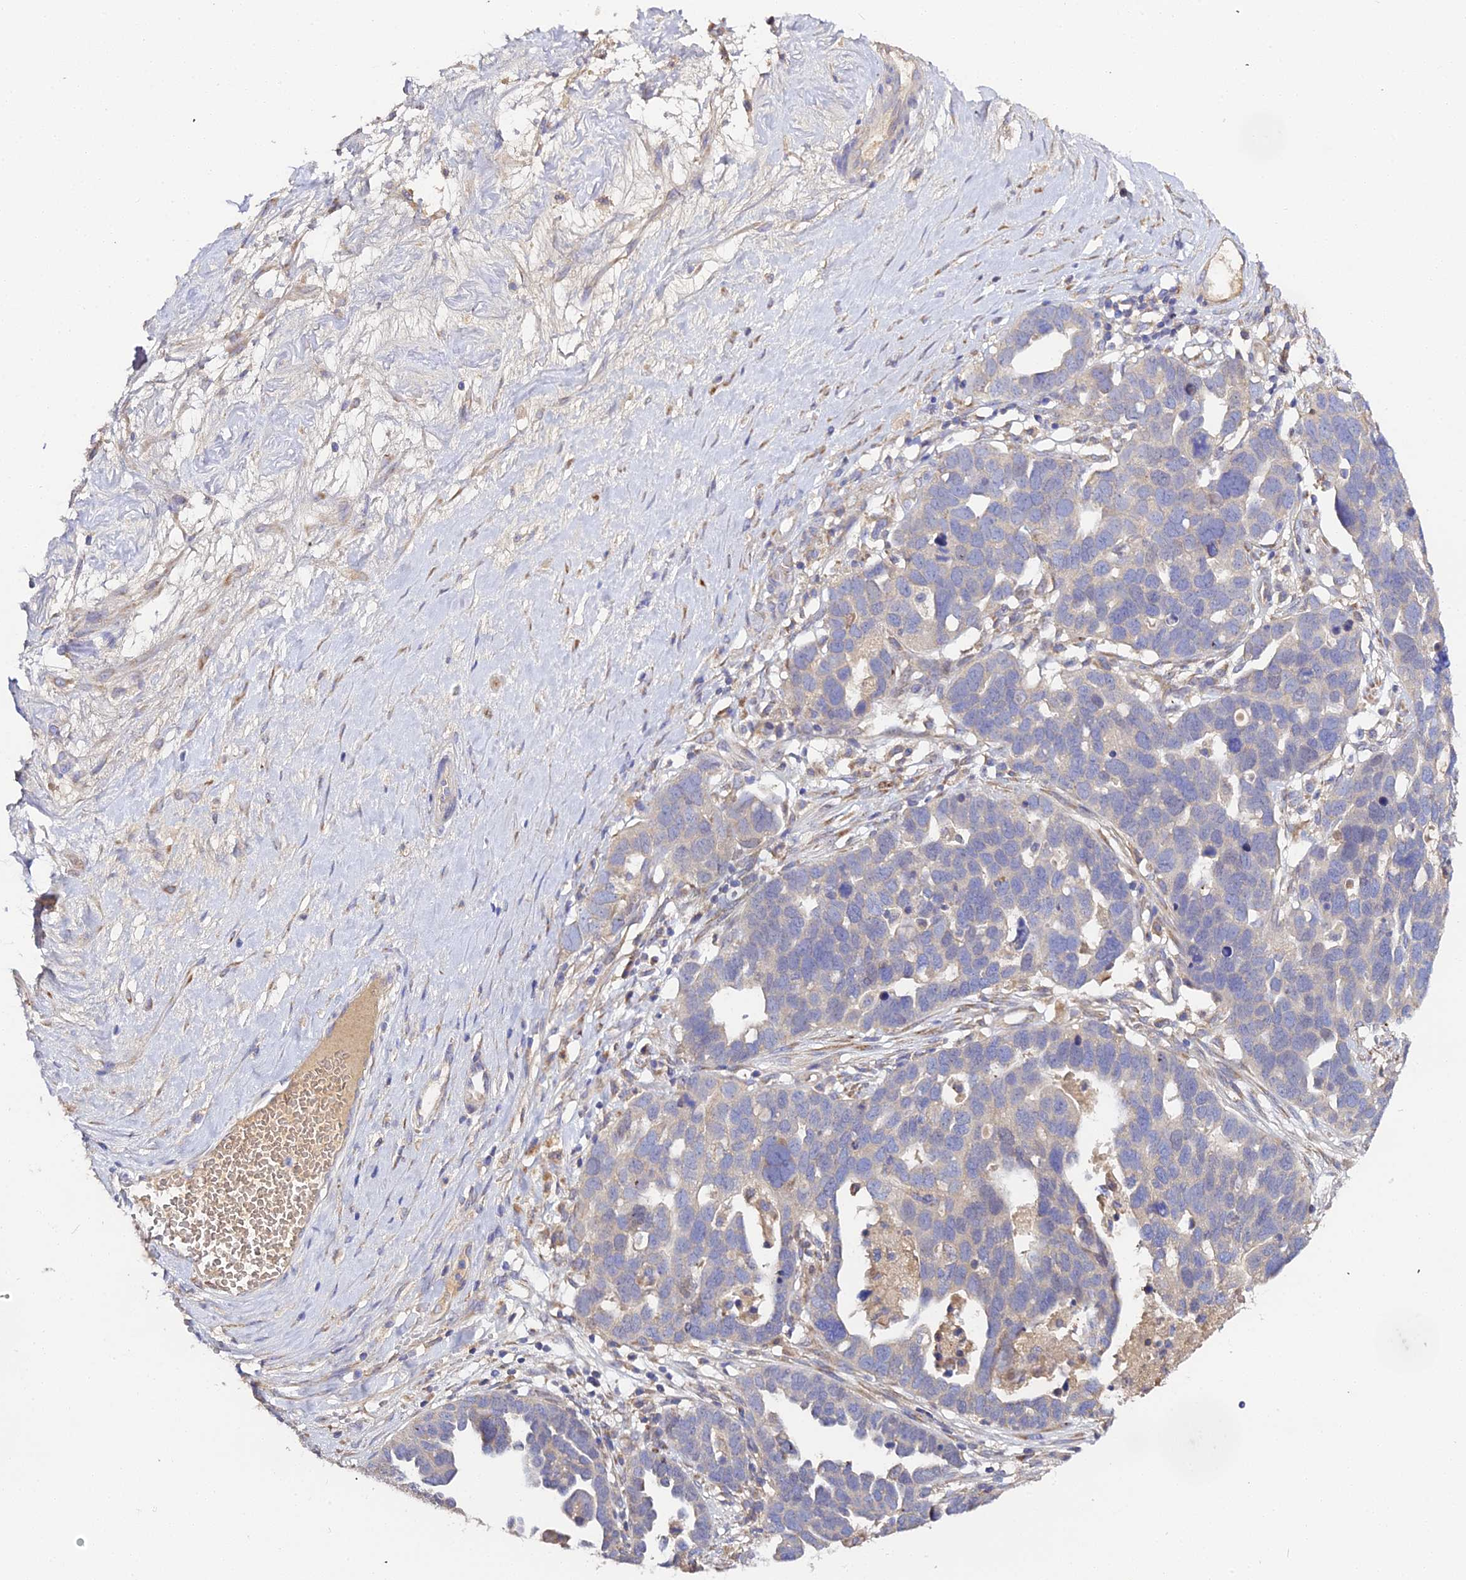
{"staining": {"intensity": "weak", "quantity": "<25%", "location": "cytoplasmic/membranous"}, "tissue": "ovarian cancer", "cell_type": "Tumor cells", "image_type": "cancer", "snomed": [{"axis": "morphology", "description": "Cystadenocarcinoma, serous, NOS"}, {"axis": "topography", "description": "Ovary"}], "caption": "Tumor cells are negative for protein expression in human ovarian serous cystadenocarcinoma.", "gene": "SCX", "patient": {"sex": "female", "age": 54}}